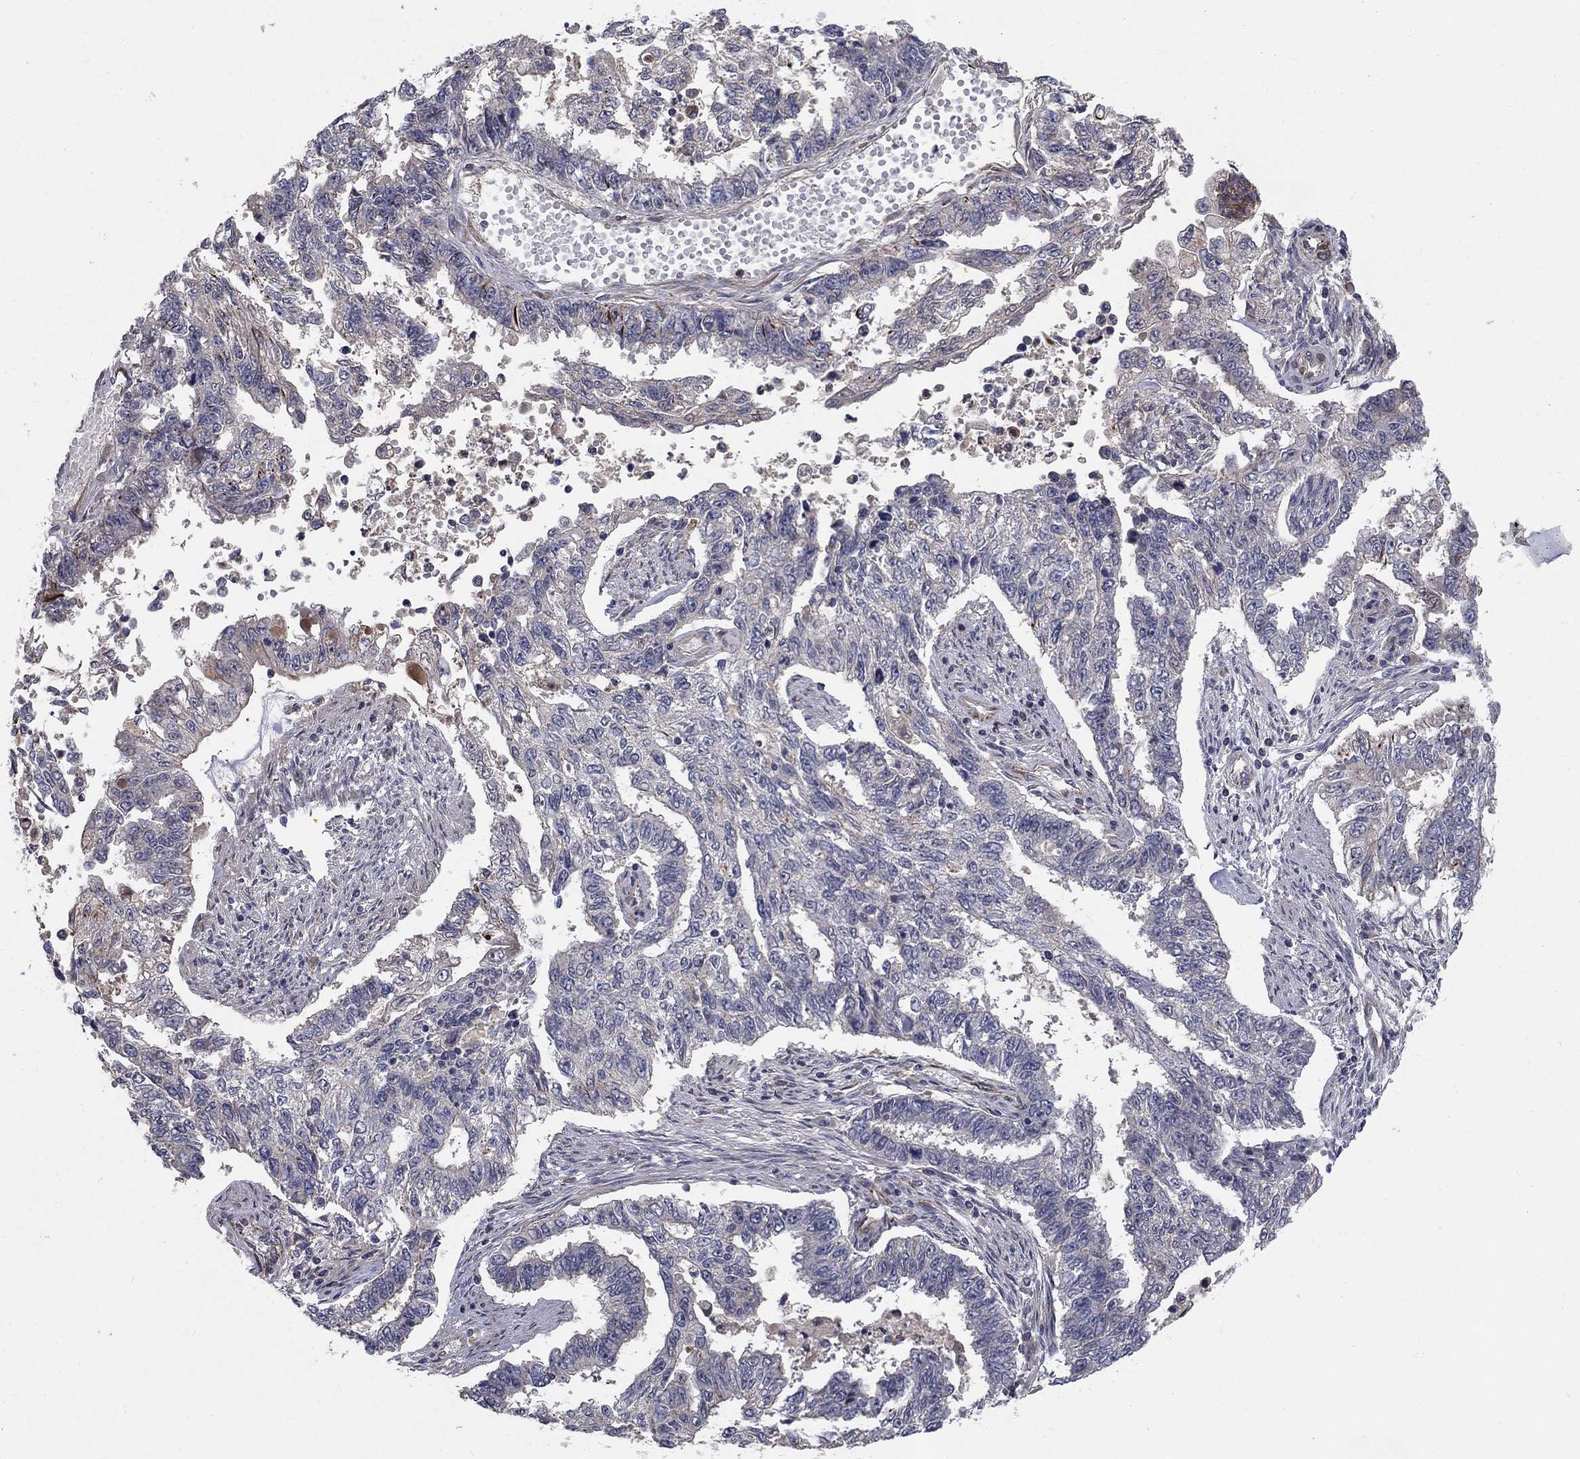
{"staining": {"intensity": "negative", "quantity": "none", "location": "none"}, "tissue": "endometrial cancer", "cell_type": "Tumor cells", "image_type": "cancer", "snomed": [{"axis": "morphology", "description": "Adenocarcinoma, NOS"}, {"axis": "topography", "description": "Uterus"}], "caption": "Endometrial cancer was stained to show a protein in brown. There is no significant staining in tumor cells. Brightfield microscopy of IHC stained with DAB (3,3'-diaminobenzidine) (brown) and hematoxylin (blue), captured at high magnification.", "gene": "MSRA", "patient": {"sex": "female", "age": 59}}